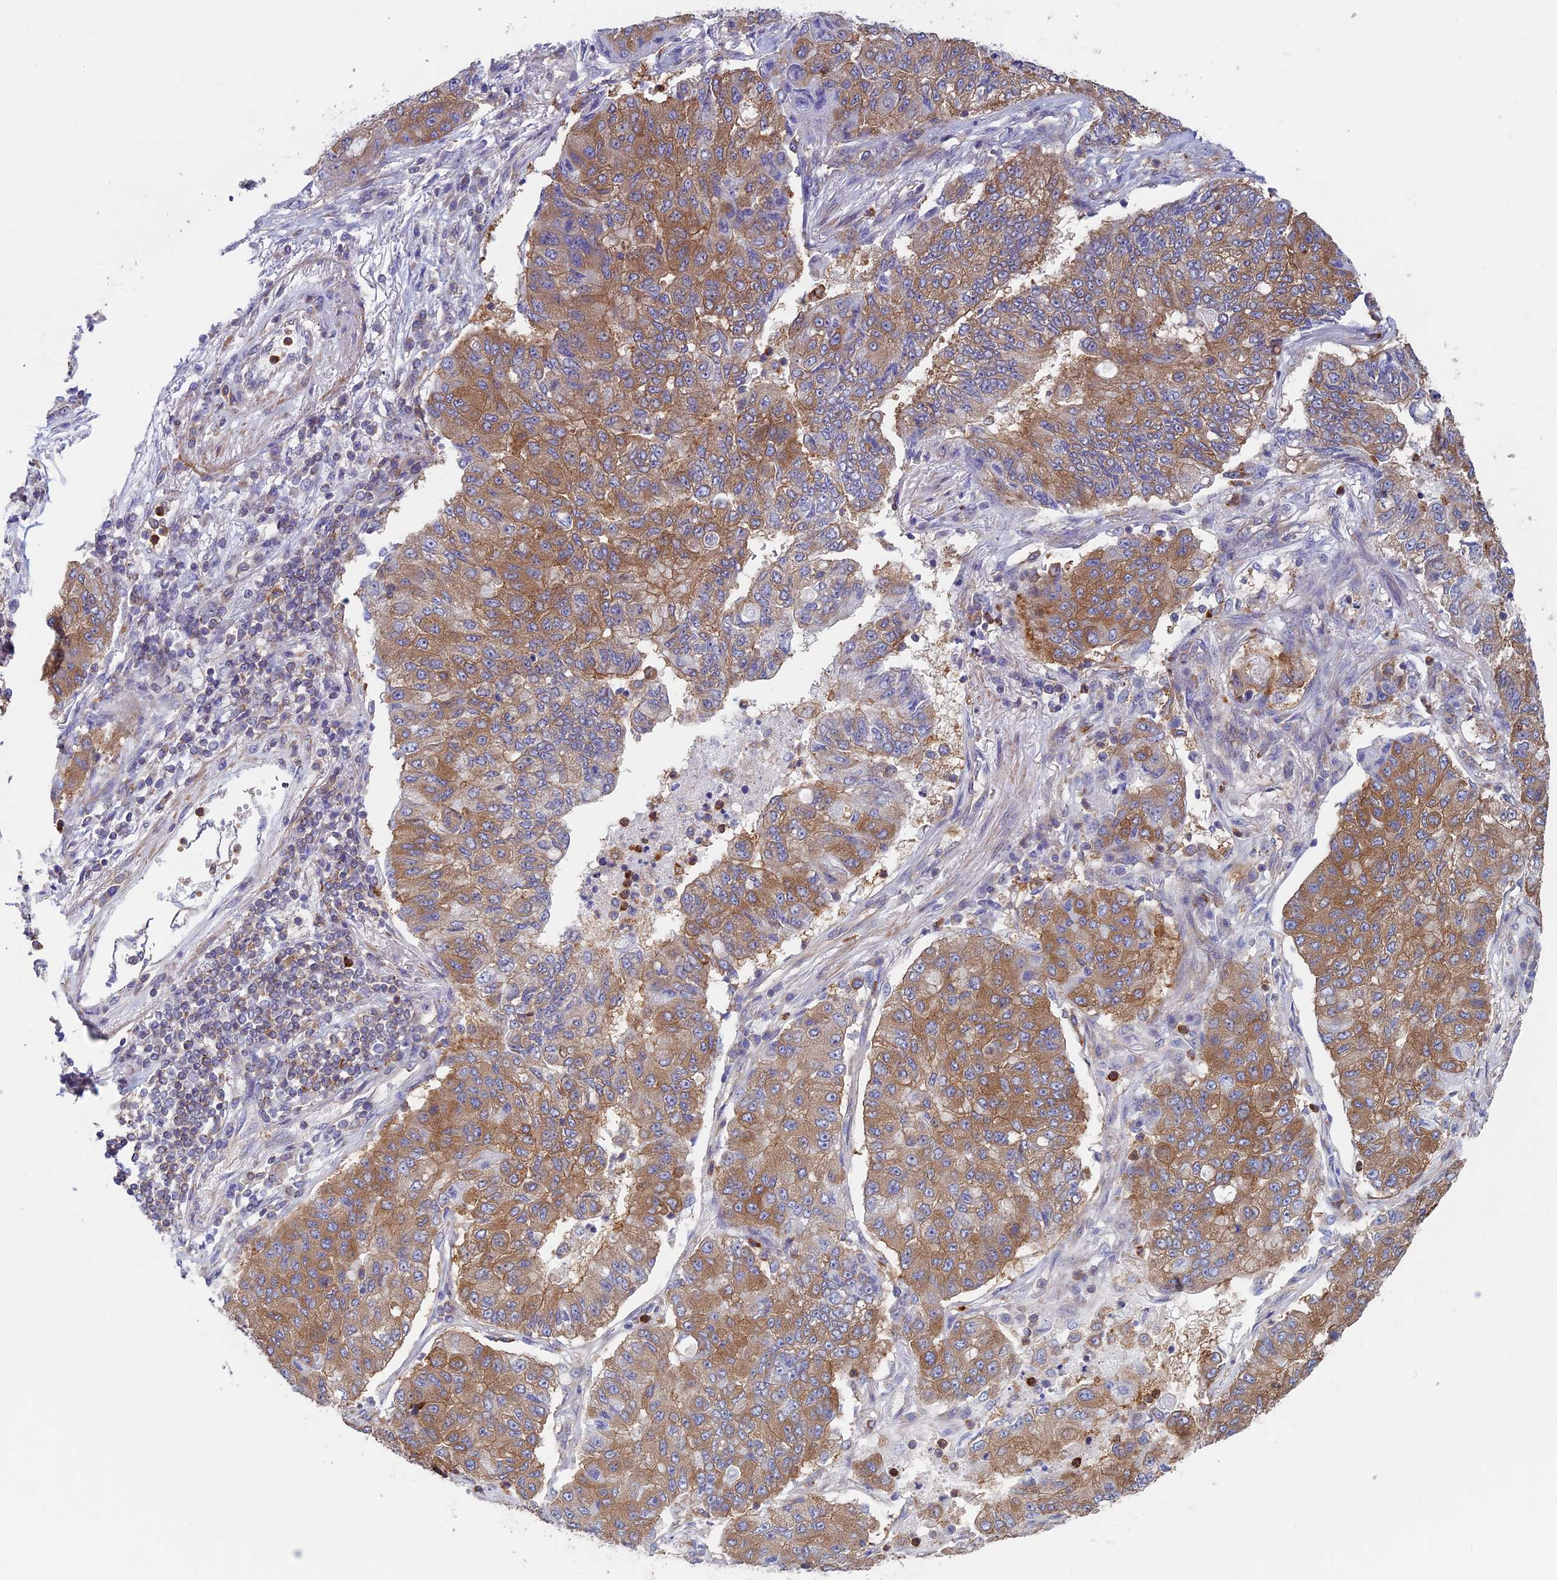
{"staining": {"intensity": "moderate", "quantity": ">75%", "location": "cytoplasmic/membranous"}, "tissue": "lung cancer", "cell_type": "Tumor cells", "image_type": "cancer", "snomed": [{"axis": "morphology", "description": "Squamous cell carcinoma, NOS"}, {"axis": "topography", "description": "Lung"}], "caption": "Protein staining of lung cancer (squamous cell carcinoma) tissue demonstrates moderate cytoplasmic/membranous staining in about >75% of tumor cells.", "gene": "DNM1L", "patient": {"sex": "male", "age": 74}}